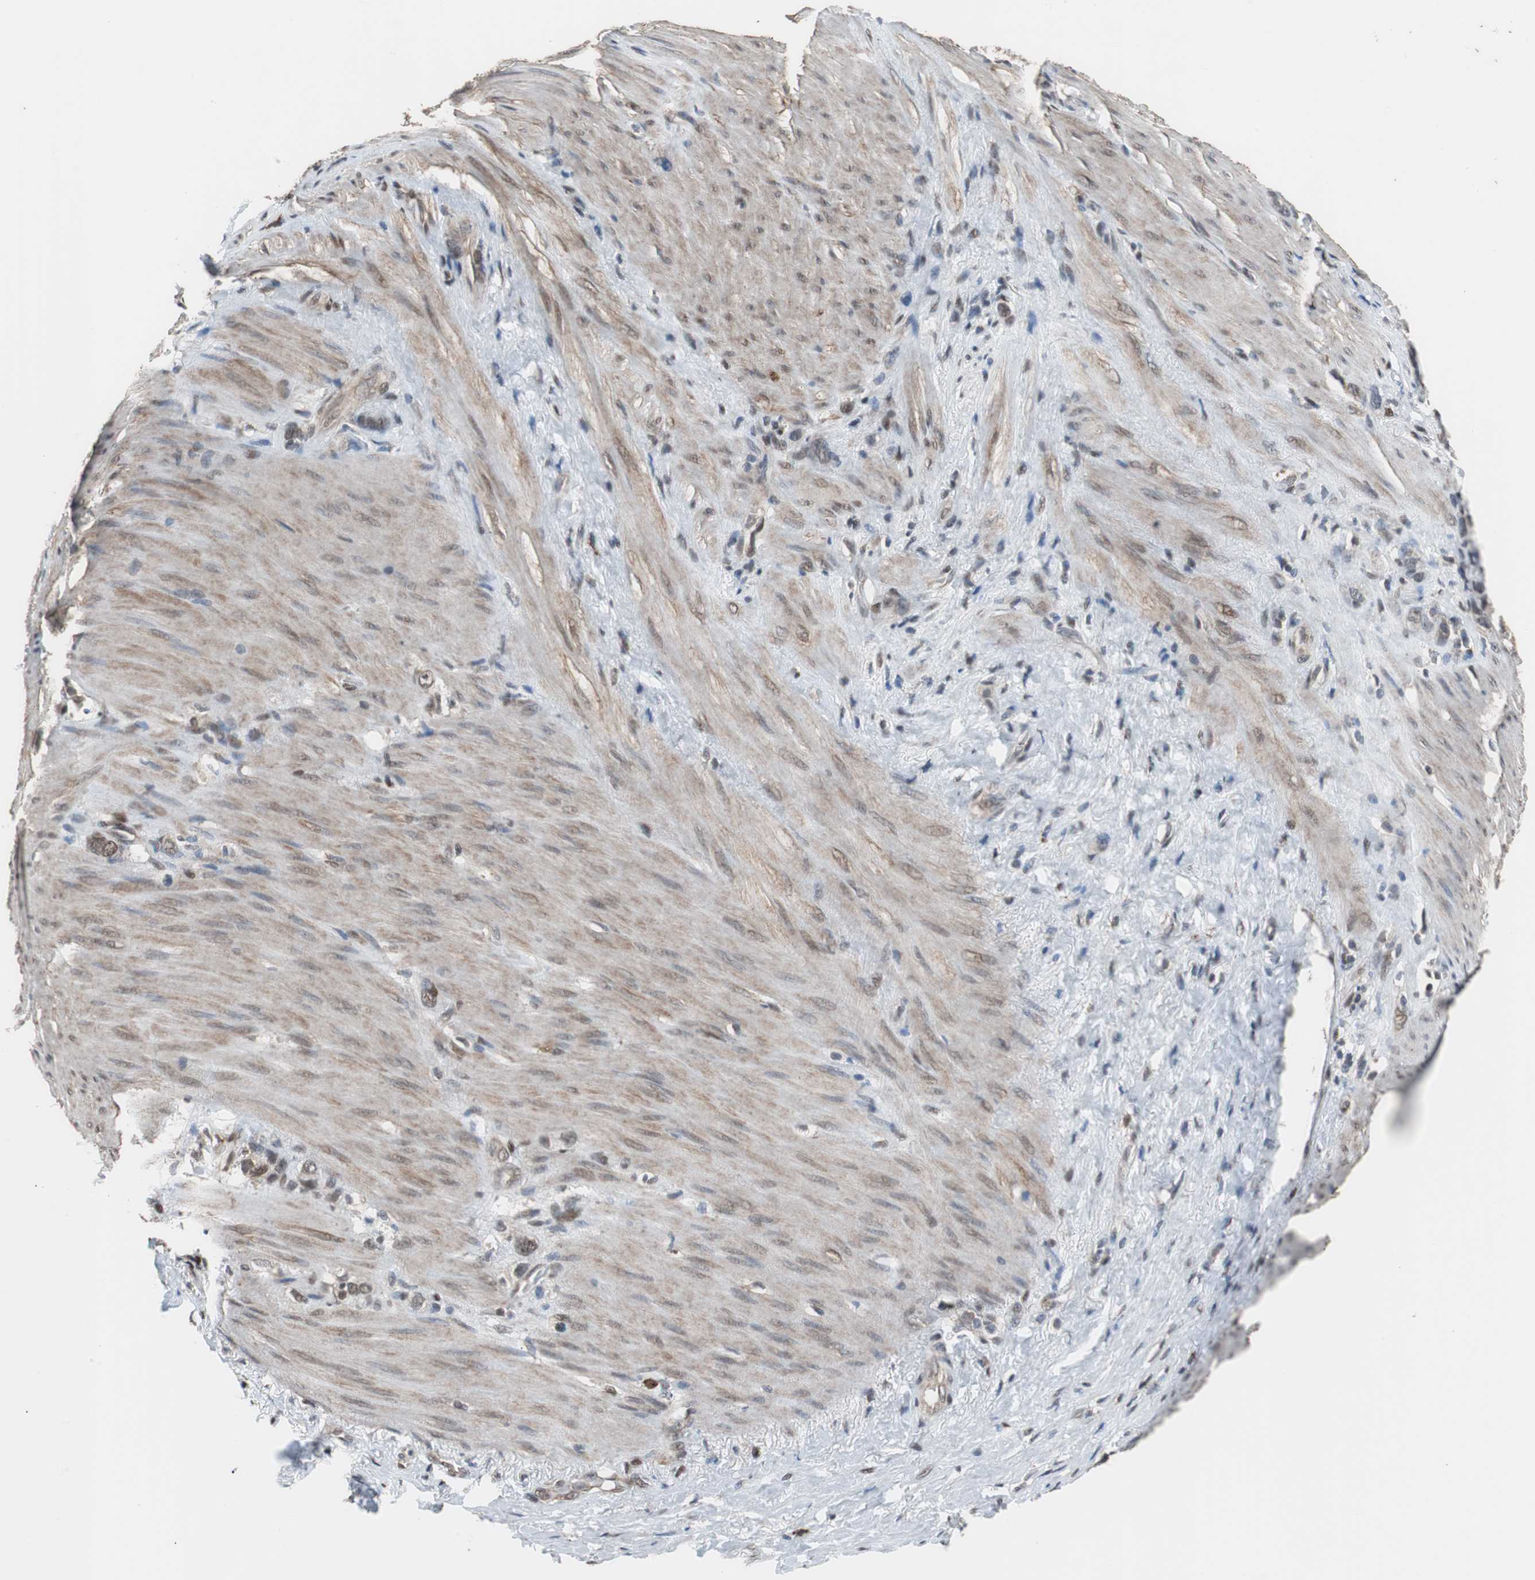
{"staining": {"intensity": "moderate", "quantity": ">75%", "location": "nuclear"}, "tissue": "stomach cancer", "cell_type": "Tumor cells", "image_type": "cancer", "snomed": [{"axis": "morphology", "description": "Normal tissue, NOS"}, {"axis": "morphology", "description": "Adenocarcinoma, NOS"}, {"axis": "morphology", "description": "Adenocarcinoma, High grade"}, {"axis": "topography", "description": "Stomach, upper"}, {"axis": "topography", "description": "Stomach"}], "caption": "Stomach adenocarcinoma (high-grade) stained for a protein (brown) reveals moderate nuclear positive staining in approximately >75% of tumor cells.", "gene": "ZHX2", "patient": {"sex": "female", "age": 65}}